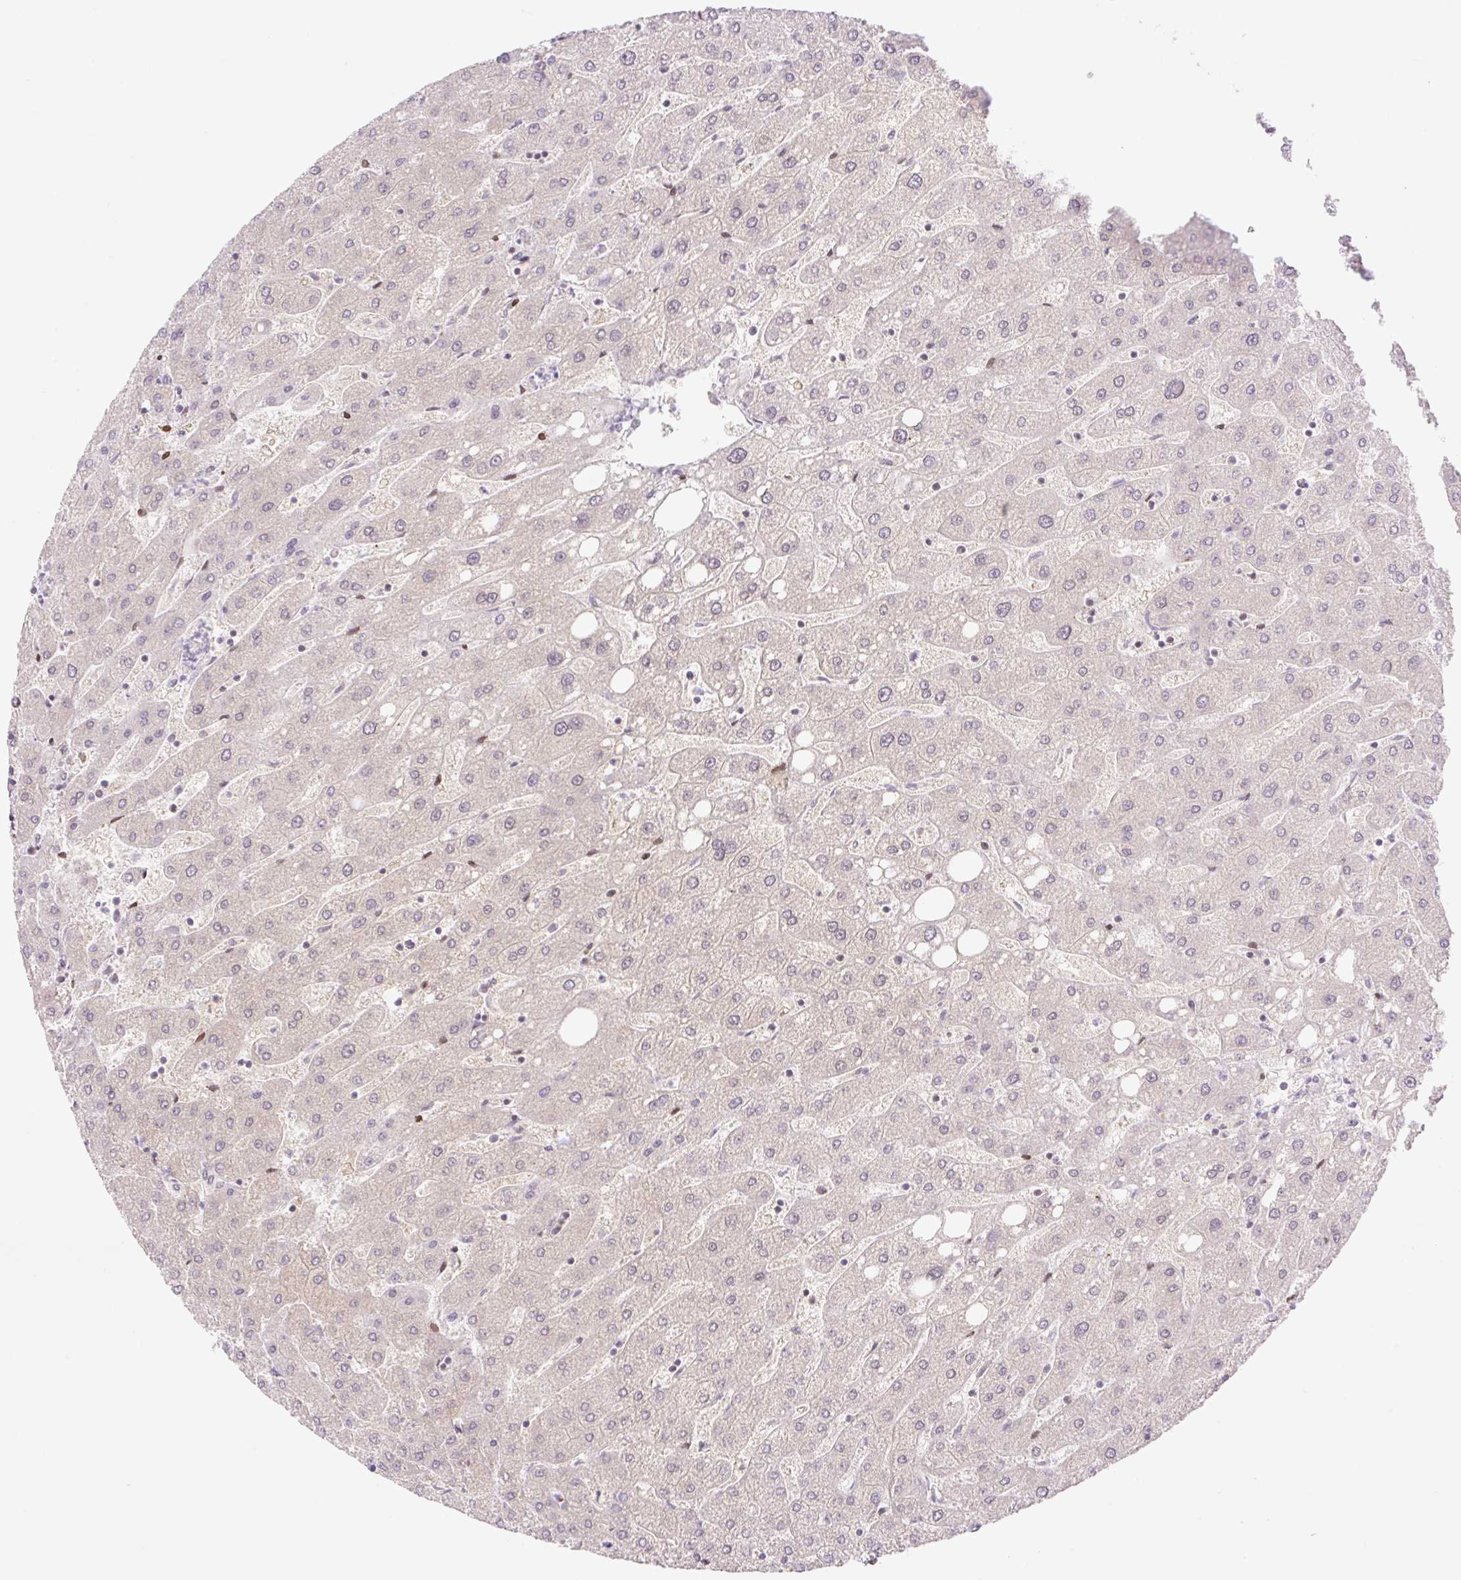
{"staining": {"intensity": "negative", "quantity": "none", "location": "none"}, "tissue": "liver", "cell_type": "Cholangiocytes", "image_type": "normal", "snomed": [{"axis": "morphology", "description": "Normal tissue, NOS"}, {"axis": "topography", "description": "Liver"}], "caption": "Immunohistochemistry (IHC) of benign liver shows no expression in cholangiocytes.", "gene": "ENSG00000264668", "patient": {"sex": "male", "age": 67}}